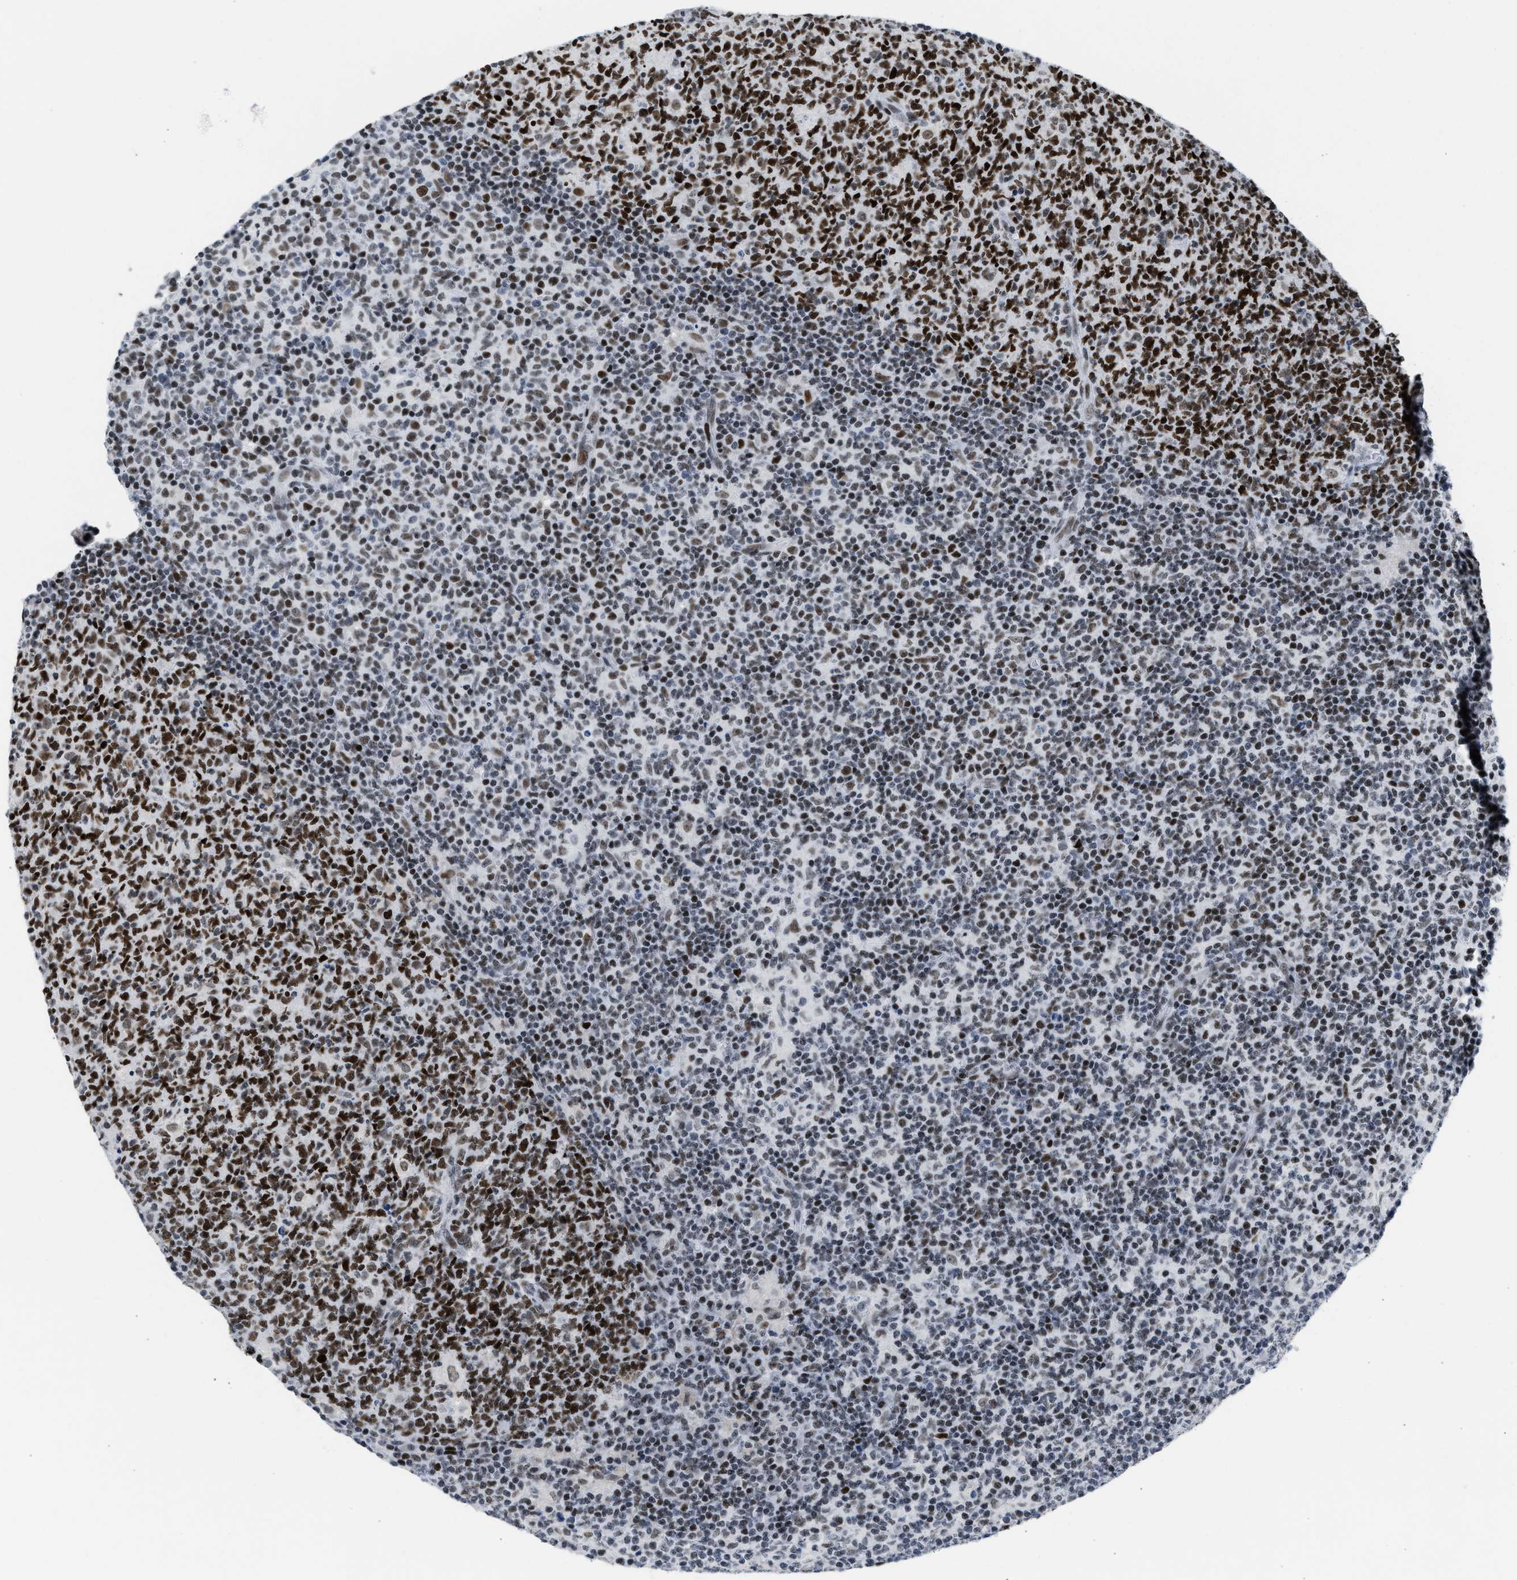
{"staining": {"intensity": "strong", "quantity": ">75%", "location": "nuclear"}, "tissue": "lymph node", "cell_type": "Germinal center cells", "image_type": "normal", "snomed": [{"axis": "morphology", "description": "Normal tissue, NOS"}, {"axis": "morphology", "description": "Inflammation, NOS"}, {"axis": "topography", "description": "Lymph node"}], "caption": "Protein staining of normal lymph node displays strong nuclear staining in approximately >75% of germinal center cells.", "gene": "TERF2IP", "patient": {"sex": "male", "age": 55}}